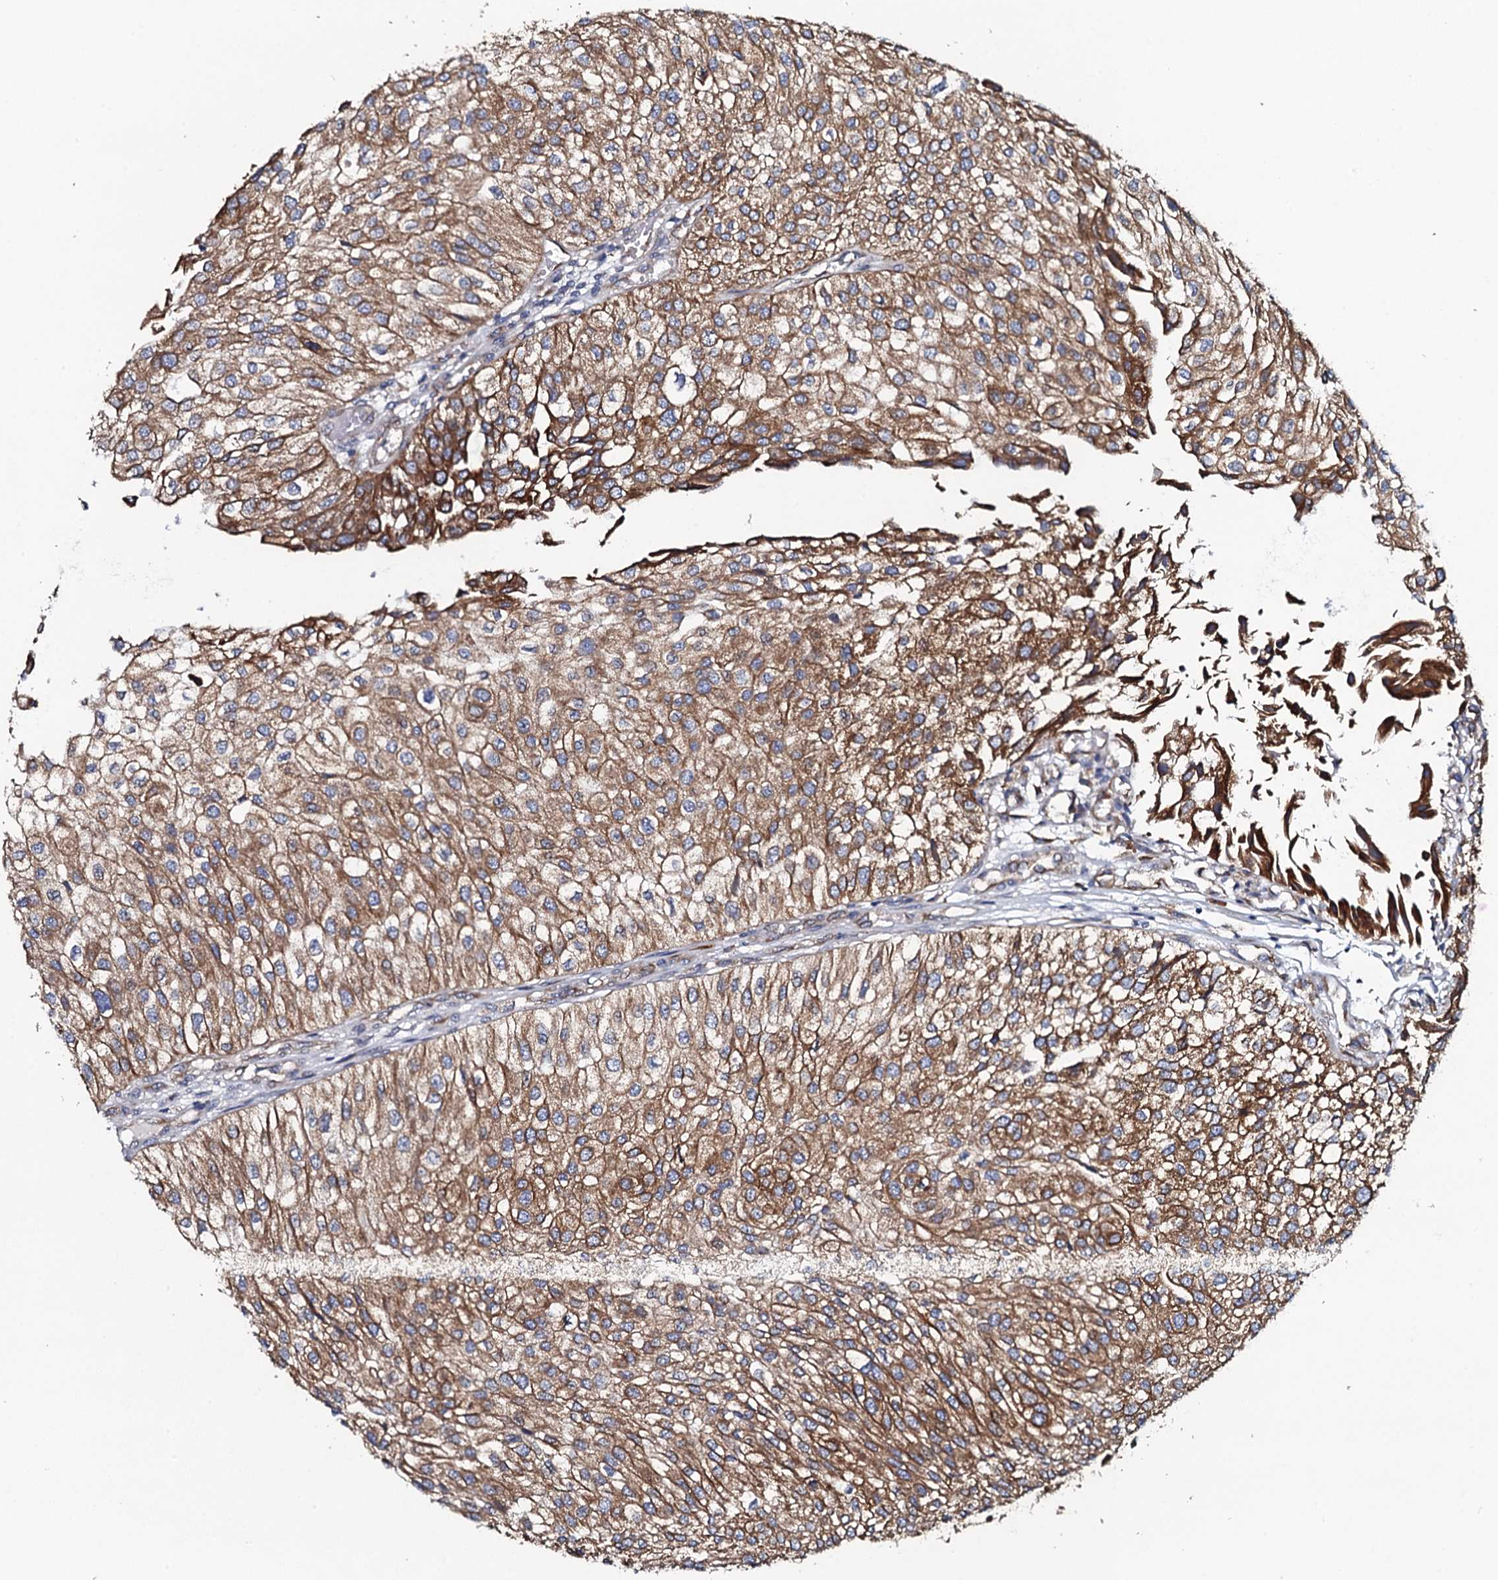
{"staining": {"intensity": "moderate", "quantity": ">75%", "location": "cytoplasmic/membranous"}, "tissue": "urothelial cancer", "cell_type": "Tumor cells", "image_type": "cancer", "snomed": [{"axis": "morphology", "description": "Urothelial carcinoma, Low grade"}, {"axis": "topography", "description": "Urinary bladder"}], "caption": "This is a micrograph of immunohistochemistry staining of urothelial cancer, which shows moderate positivity in the cytoplasmic/membranous of tumor cells.", "gene": "TMEM151A", "patient": {"sex": "female", "age": 89}}